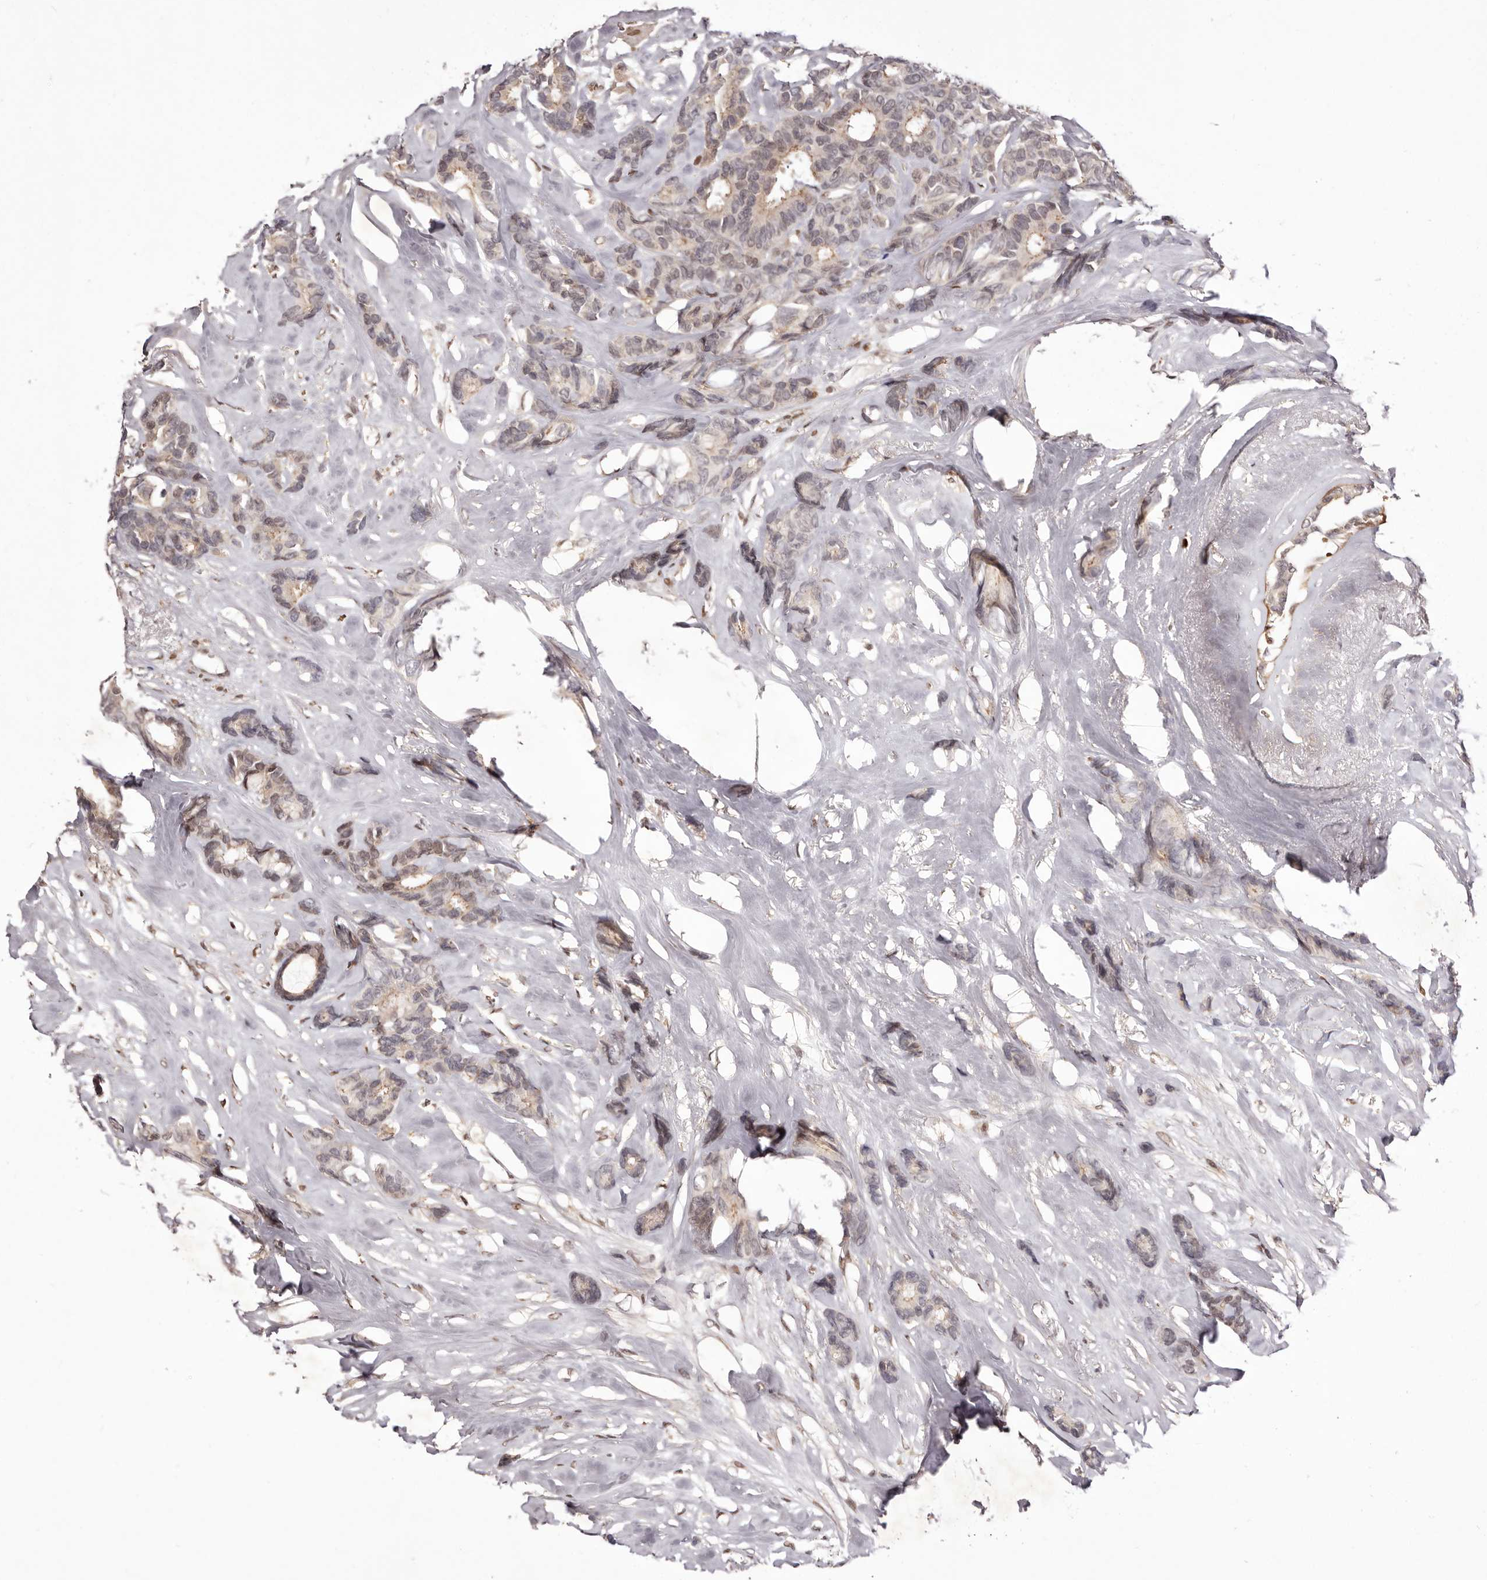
{"staining": {"intensity": "weak", "quantity": "<25%", "location": "cytoplasmic/membranous,nuclear"}, "tissue": "breast cancer", "cell_type": "Tumor cells", "image_type": "cancer", "snomed": [{"axis": "morphology", "description": "Duct carcinoma"}, {"axis": "topography", "description": "Breast"}], "caption": "Invasive ductal carcinoma (breast) stained for a protein using IHC reveals no staining tumor cells.", "gene": "FBXO5", "patient": {"sex": "female", "age": 87}}